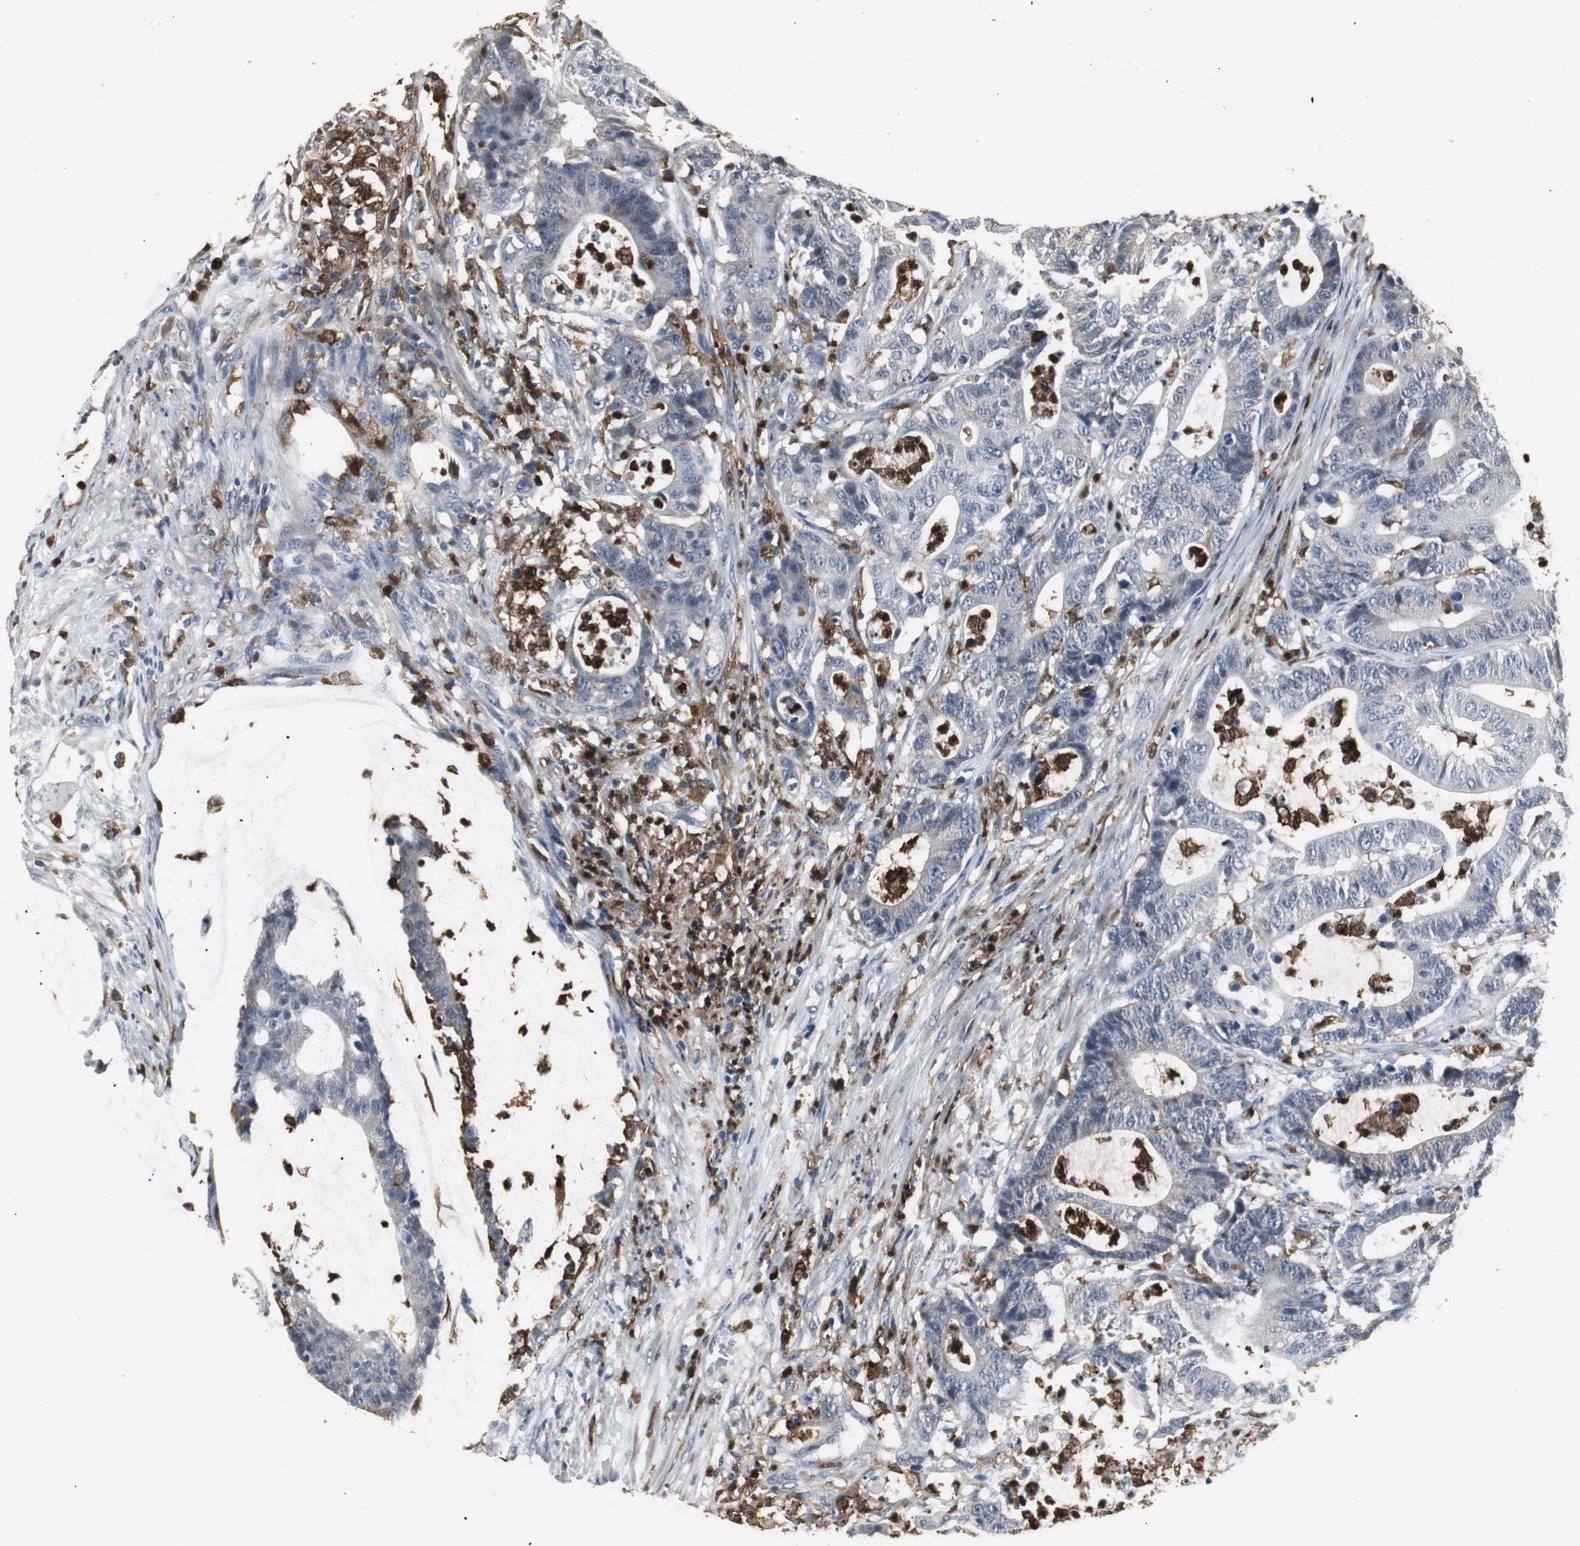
{"staining": {"intensity": "negative", "quantity": "none", "location": "none"}, "tissue": "colorectal cancer", "cell_type": "Tumor cells", "image_type": "cancer", "snomed": [{"axis": "morphology", "description": "Adenocarcinoma, NOS"}, {"axis": "topography", "description": "Colon"}], "caption": "Image shows no significant protein staining in tumor cells of colorectal cancer.", "gene": "NCF2", "patient": {"sex": "female", "age": 84}}